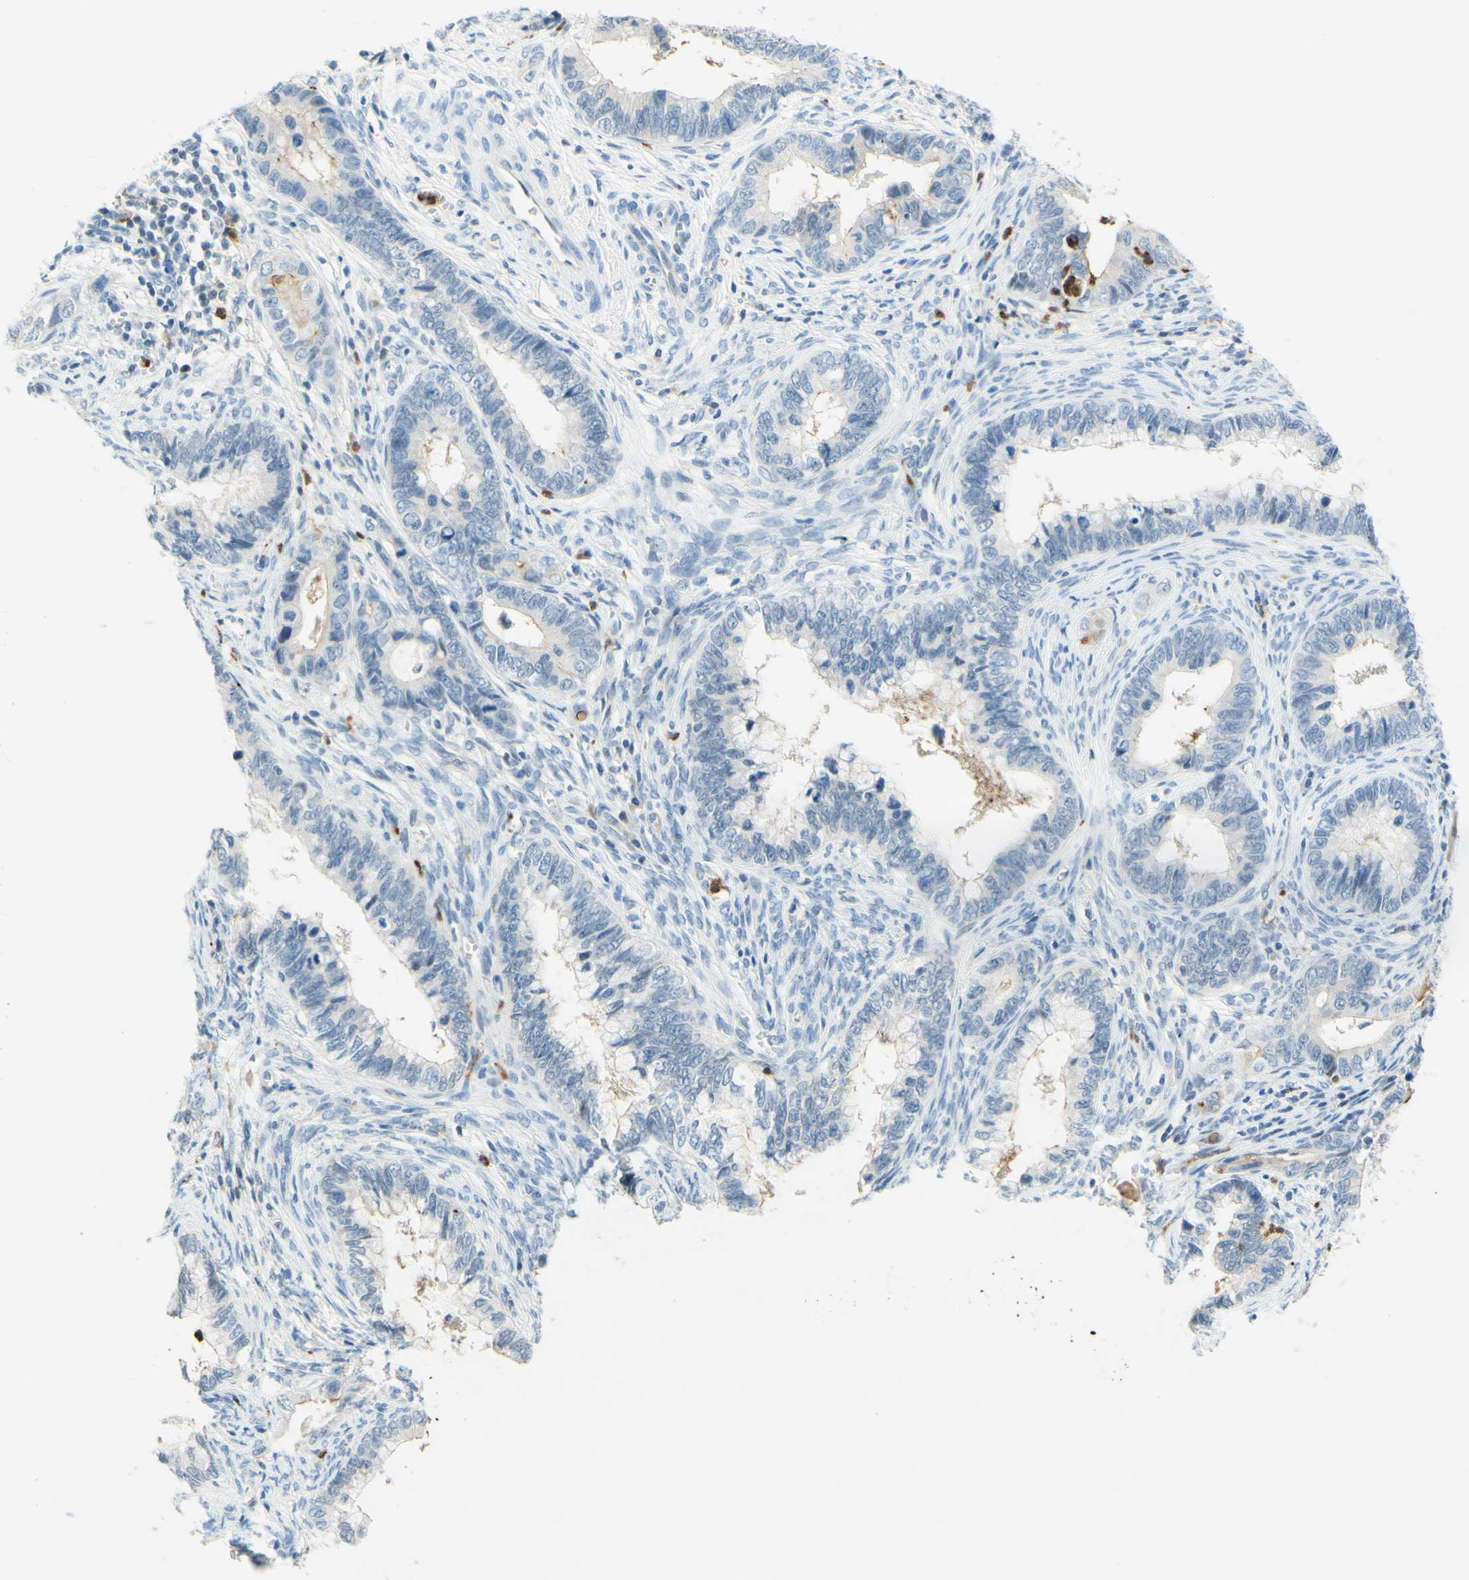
{"staining": {"intensity": "negative", "quantity": "none", "location": "none"}, "tissue": "cervical cancer", "cell_type": "Tumor cells", "image_type": "cancer", "snomed": [{"axis": "morphology", "description": "Adenocarcinoma, NOS"}, {"axis": "topography", "description": "Cervix"}], "caption": "Protein analysis of cervical cancer (adenocarcinoma) demonstrates no significant positivity in tumor cells. Nuclei are stained in blue.", "gene": "TREM2", "patient": {"sex": "female", "age": 44}}